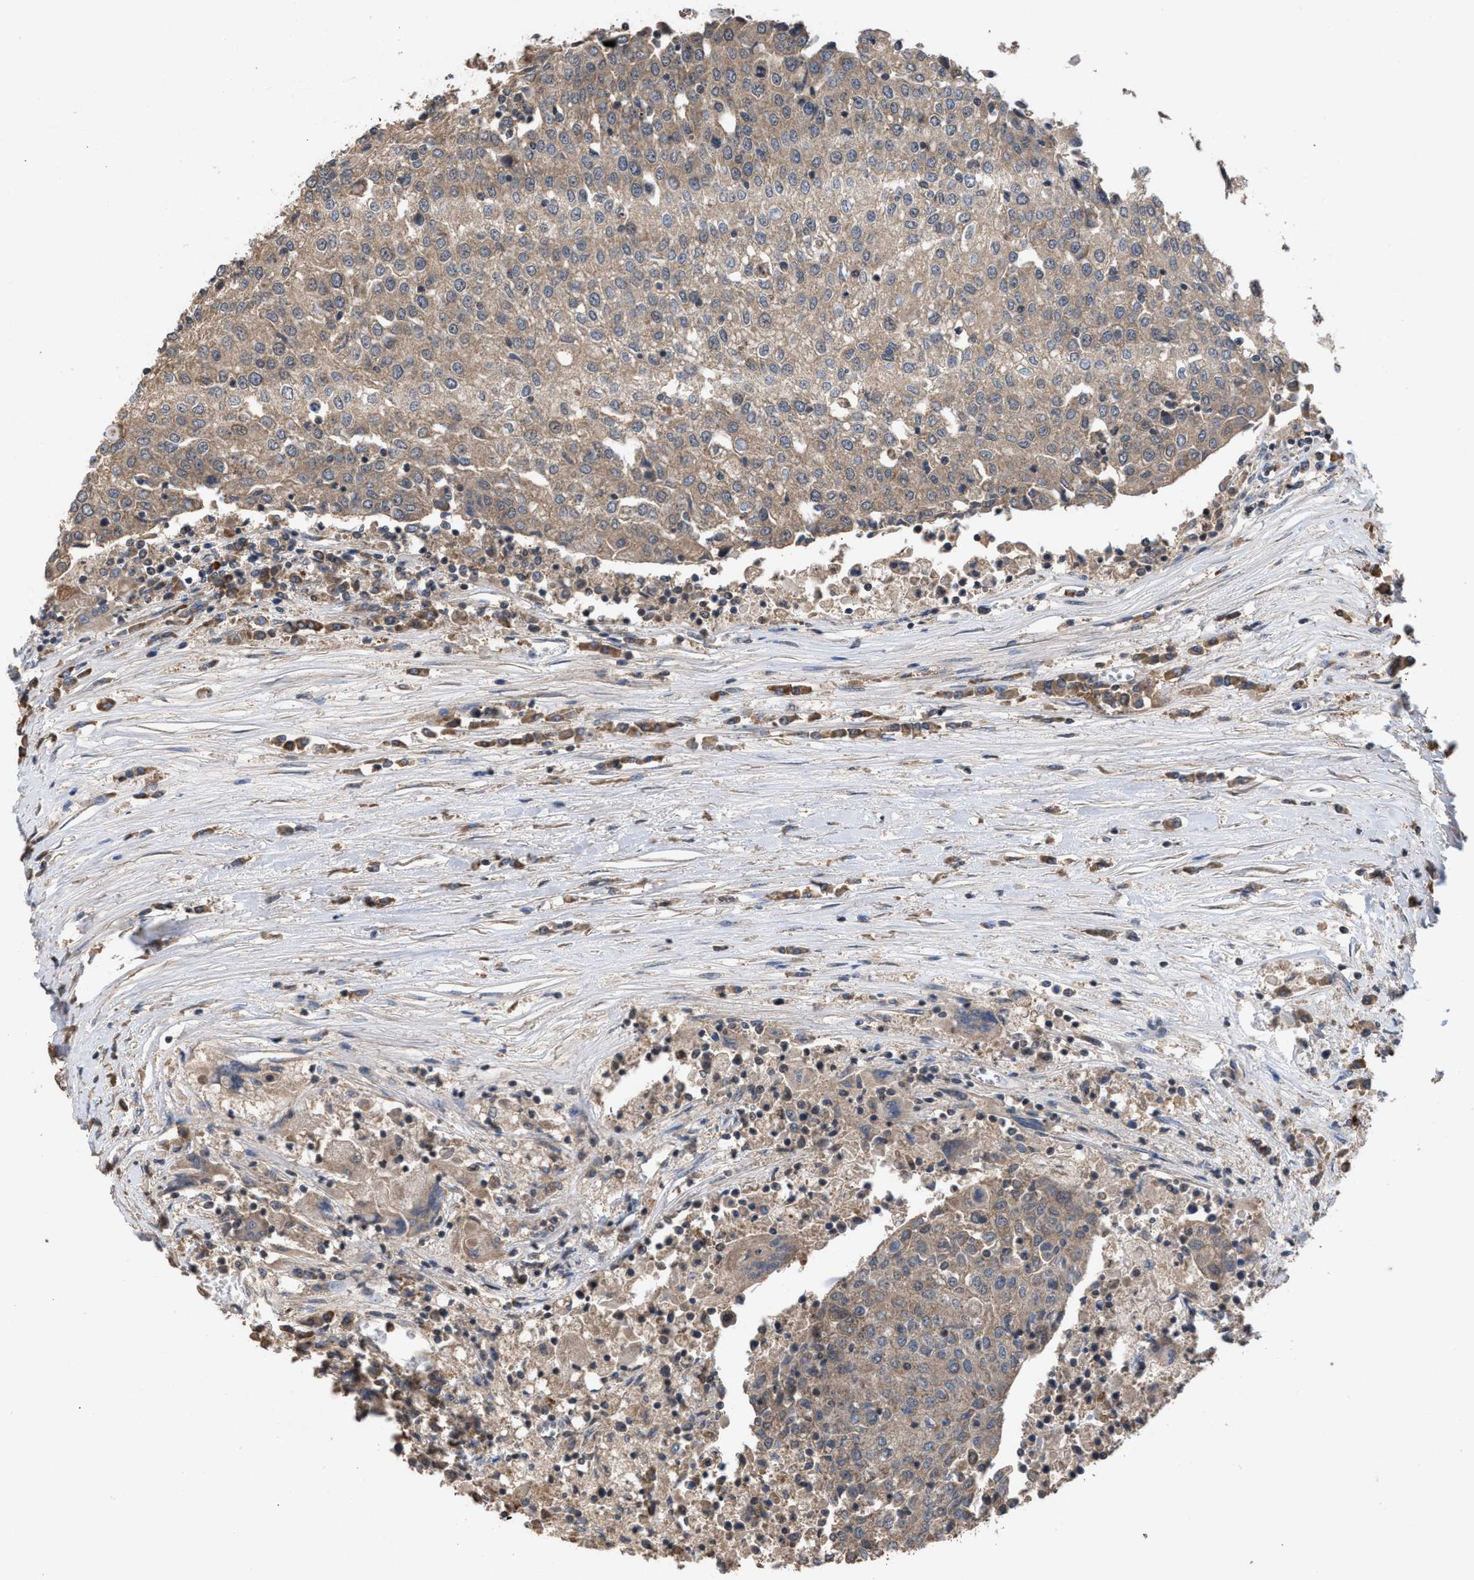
{"staining": {"intensity": "weak", "quantity": ">75%", "location": "cytoplasmic/membranous"}, "tissue": "urothelial cancer", "cell_type": "Tumor cells", "image_type": "cancer", "snomed": [{"axis": "morphology", "description": "Urothelial carcinoma, High grade"}, {"axis": "topography", "description": "Urinary bladder"}], "caption": "Immunohistochemical staining of human high-grade urothelial carcinoma displays low levels of weak cytoplasmic/membranous staining in about >75% of tumor cells.", "gene": "C9orf78", "patient": {"sex": "female", "age": 85}}